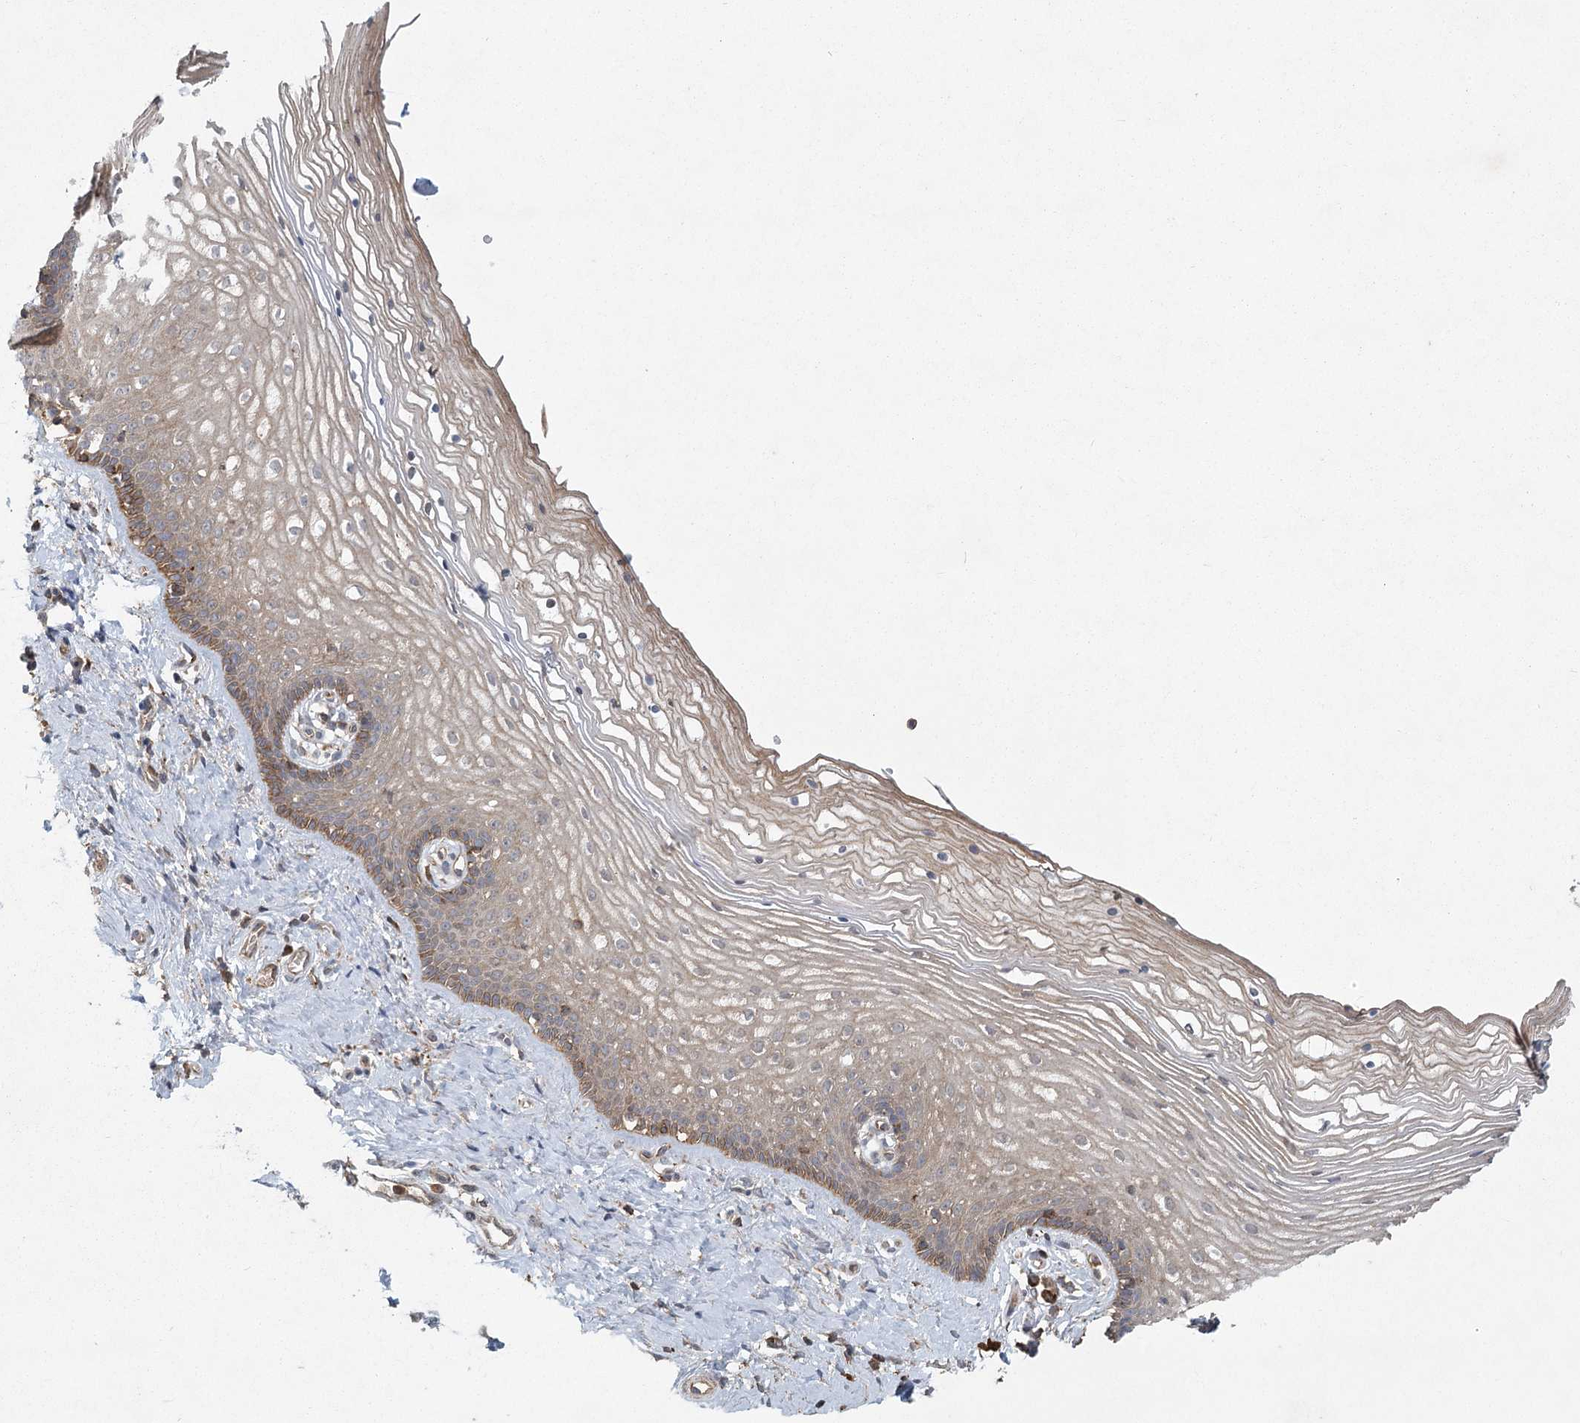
{"staining": {"intensity": "moderate", "quantity": "25%-75%", "location": "cytoplasmic/membranous"}, "tissue": "vagina", "cell_type": "Squamous epithelial cells", "image_type": "normal", "snomed": [{"axis": "morphology", "description": "Normal tissue, NOS"}, {"axis": "topography", "description": "Vagina"}], "caption": "Immunohistochemical staining of unremarkable human vagina exhibits 25%-75% levels of moderate cytoplasmic/membranous protein staining in approximately 25%-75% of squamous epithelial cells. Using DAB (brown) and hematoxylin (blue) stains, captured at high magnification using brightfield microscopy.", "gene": "PLEKHA7", "patient": {"sex": "female", "age": 46}}